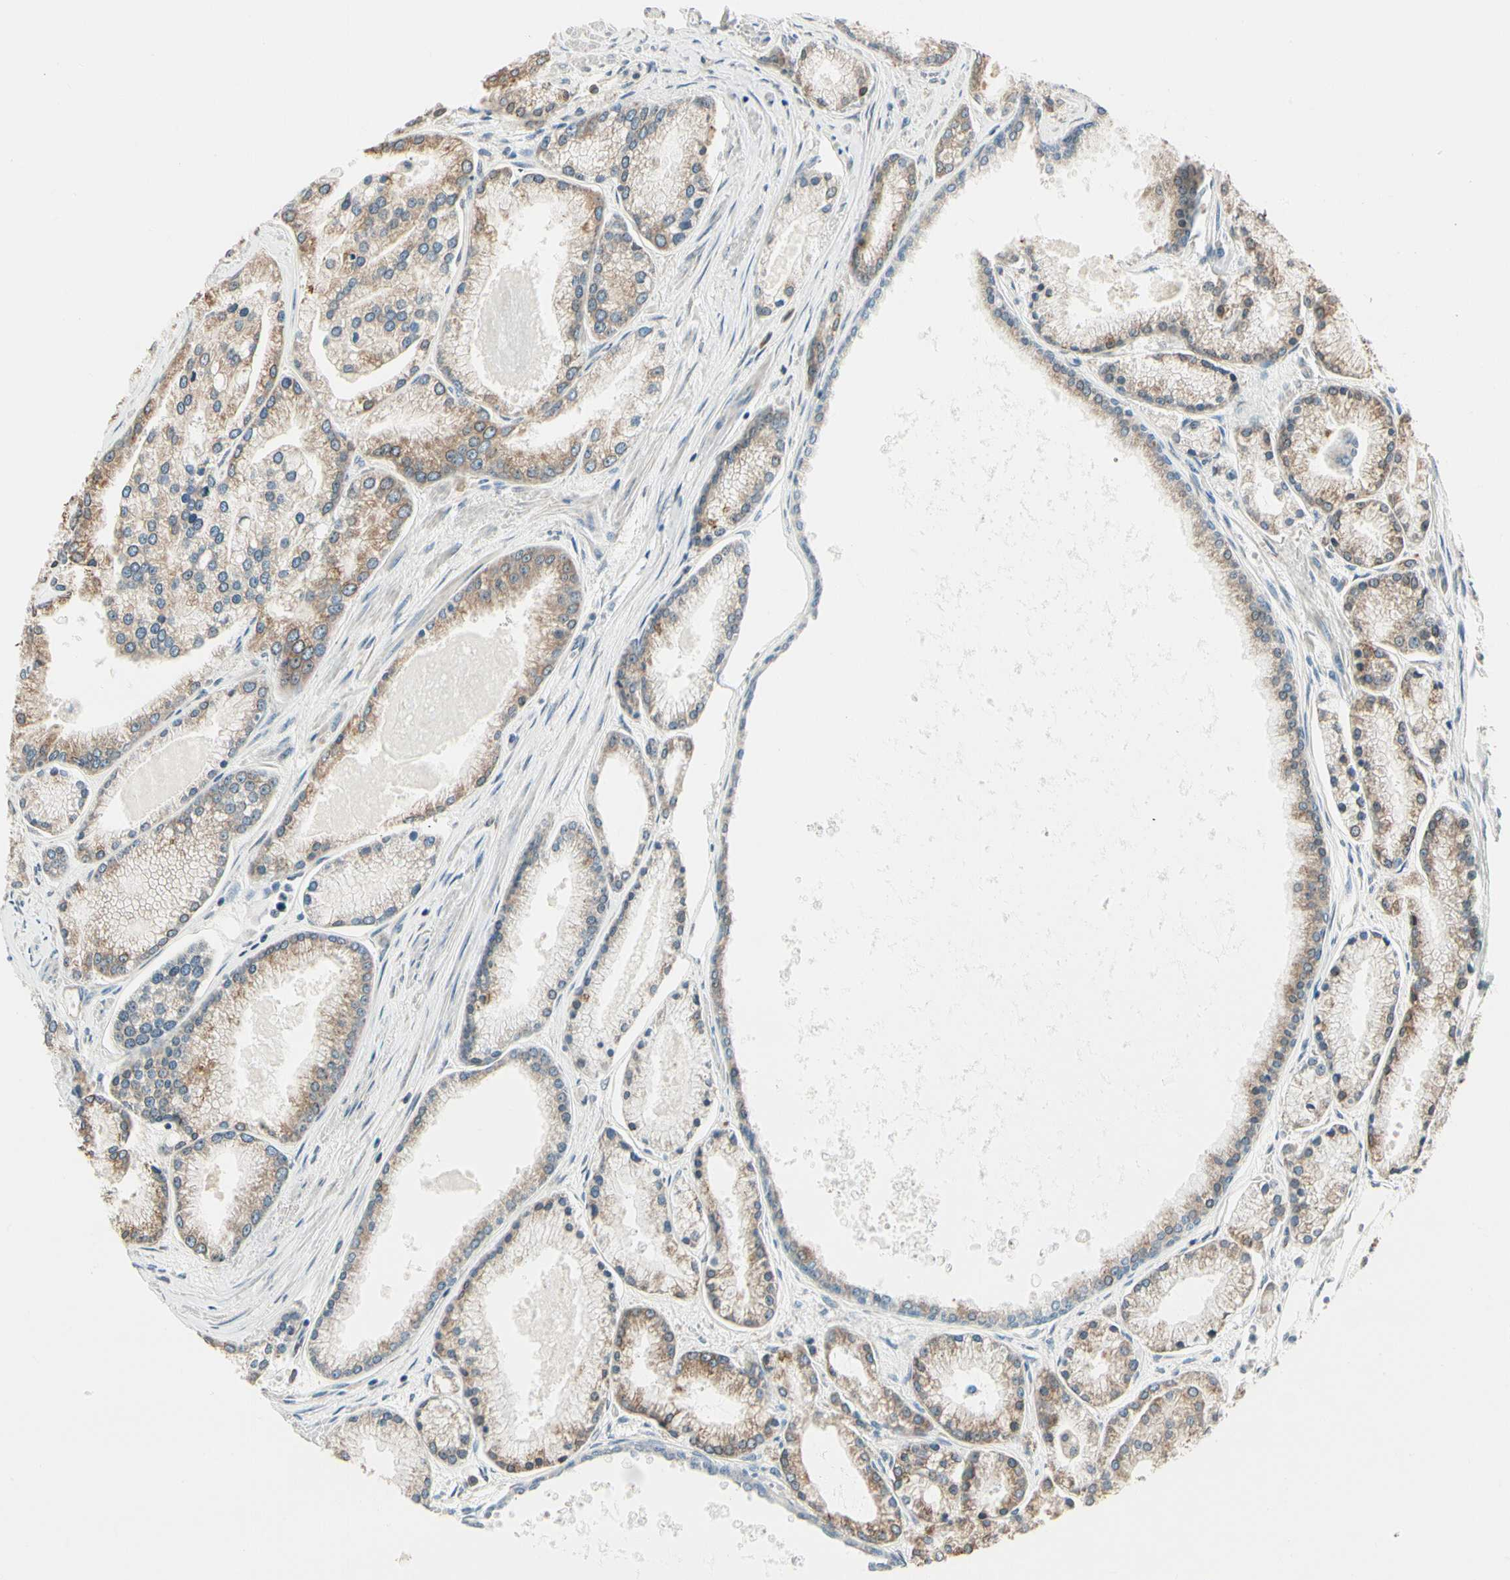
{"staining": {"intensity": "moderate", "quantity": ">75%", "location": "cytoplasmic/membranous"}, "tissue": "prostate cancer", "cell_type": "Tumor cells", "image_type": "cancer", "snomed": [{"axis": "morphology", "description": "Adenocarcinoma, High grade"}, {"axis": "topography", "description": "Prostate"}], "caption": "Immunohistochemistry of human adenocarcinoma (high-grade) (prostate) exhibits medium levels of moderate cytoplasmic/membranous expression in approximately >75% of tumor cells. The protein of interest is stained brown, and the nuclei are stained in blue (DAB IHC with brightfield microscopy, high magnification).", "gene": "NUCB2", "patient": {"sex": "male", "age": 61}}